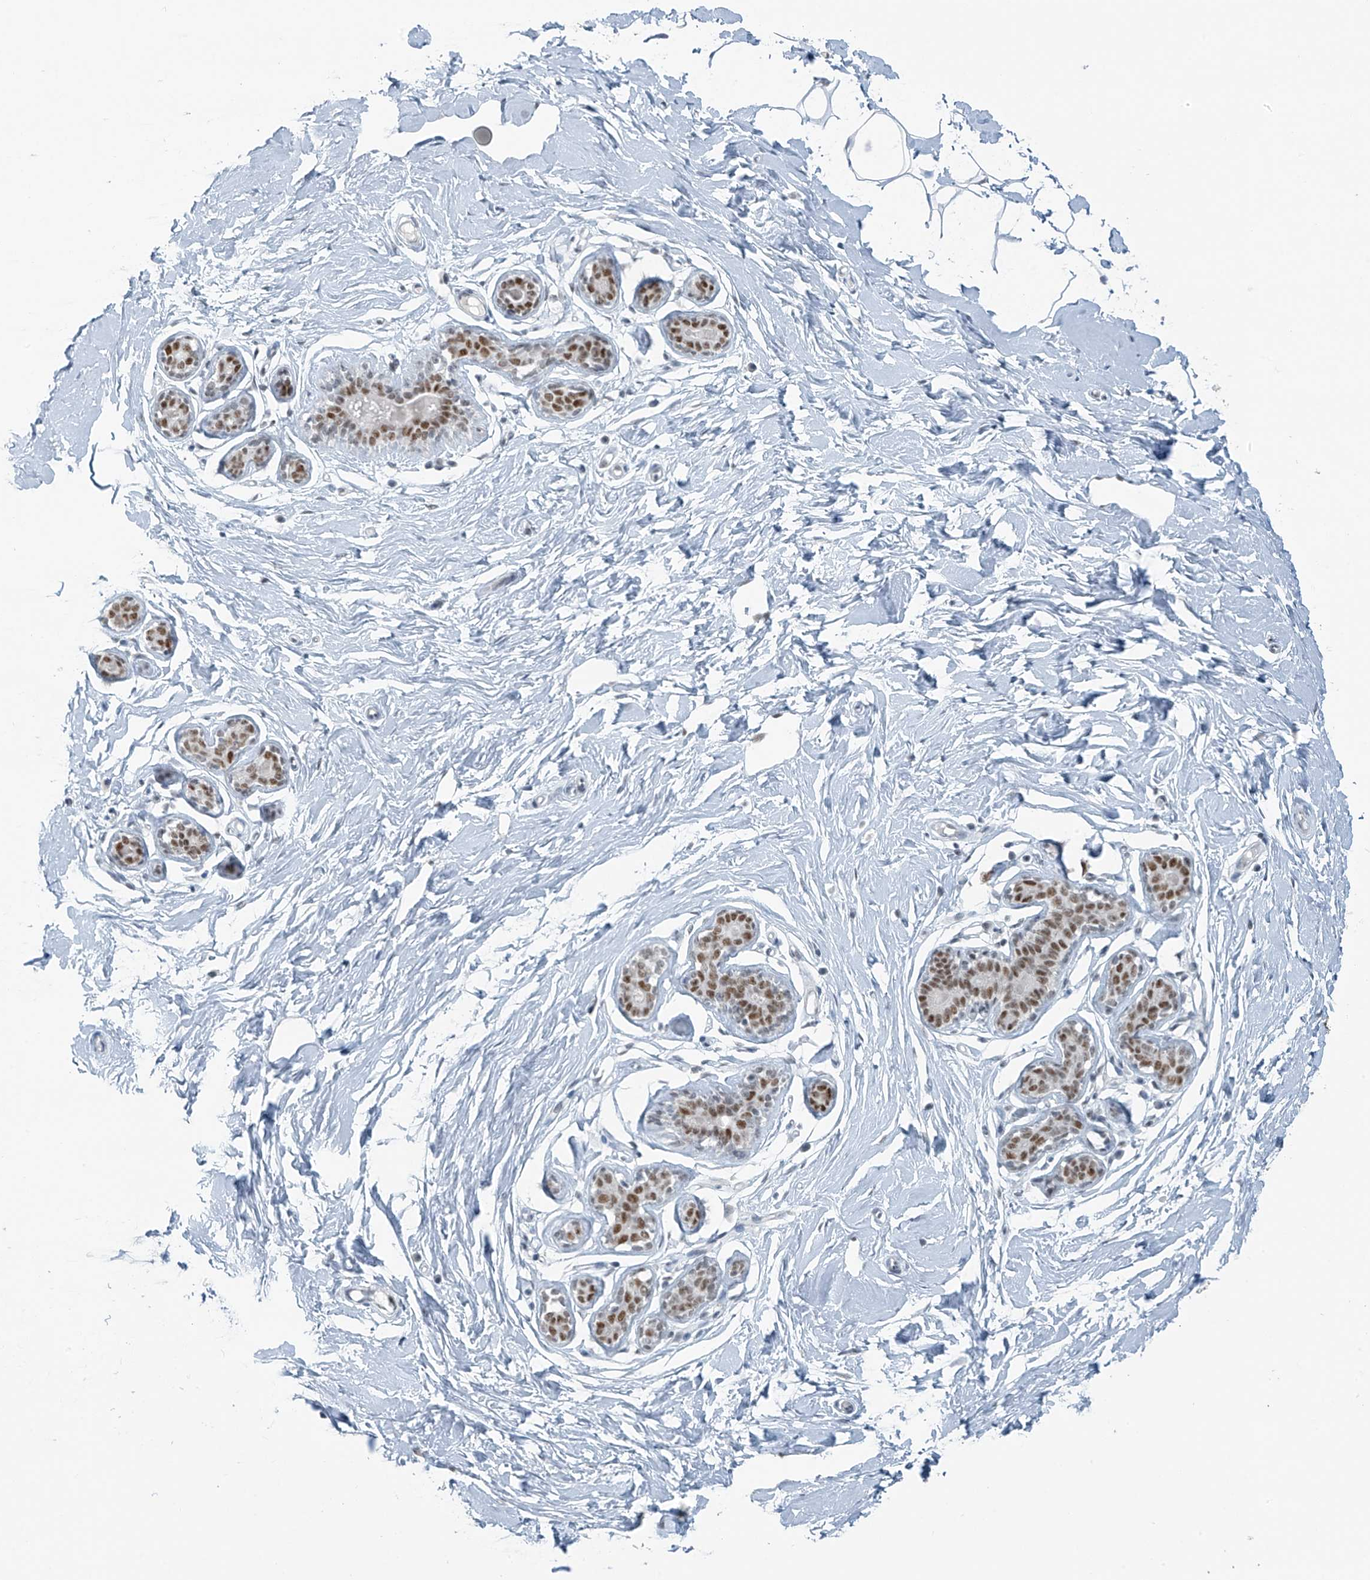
{"staining": {"intensity": "moderate", "quantity": ">75%", "location": "nuclear"}, "tissue": "adipose tissue", "cell_type": "Adipocytes", "image_type": "normal", "snomed": [{"axis": "morphology", "description": "Normal tissue, NOS"}, {"axis": "topography", "description": "Breast"}], "caption": "A micrograph of human adipose tissue stained for a protein reveals moderate nuclear brown staining in adipocytes.", "gene": "WRNIP1", "patient": {"sex": "female", "age": 23}}